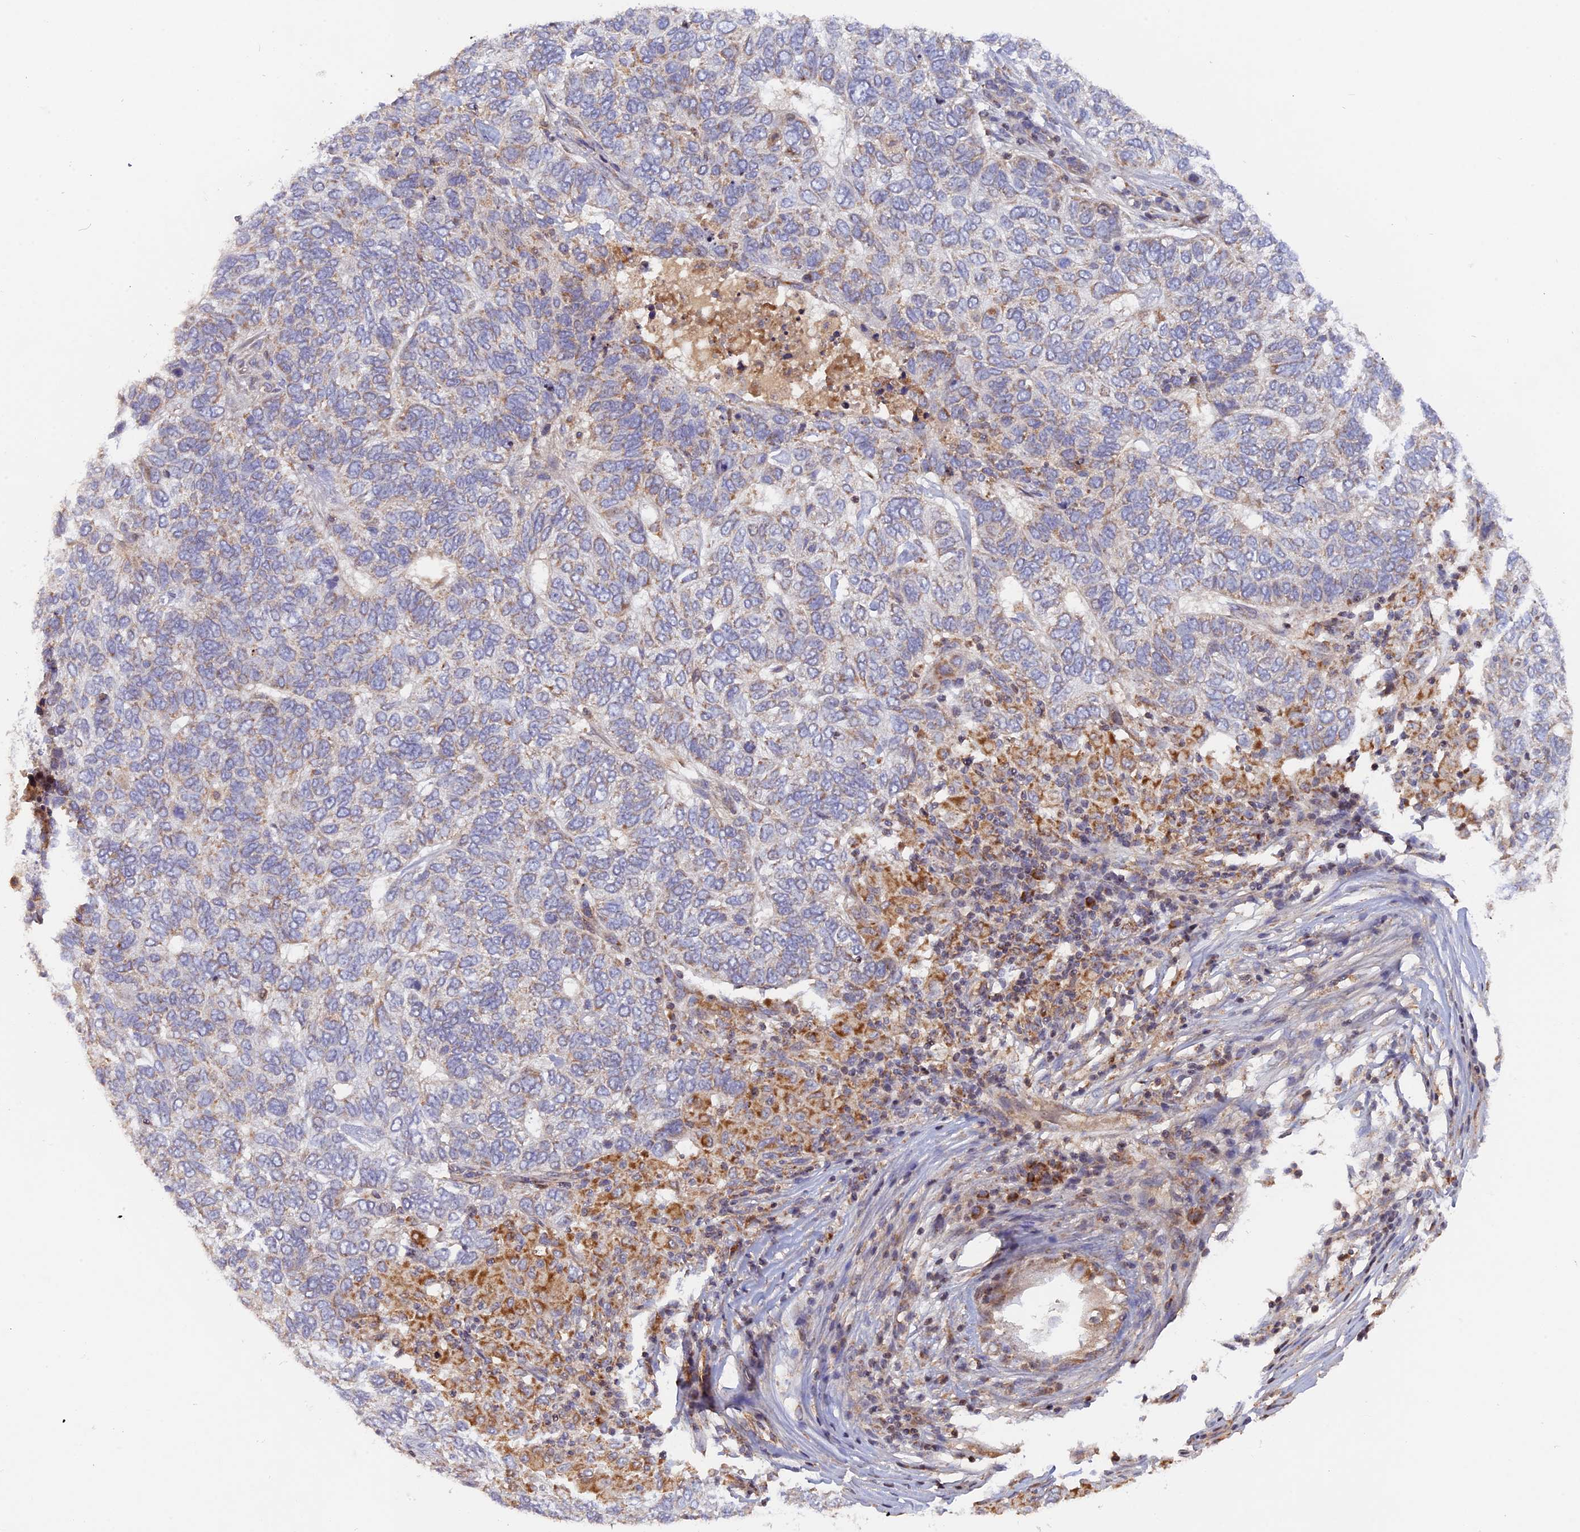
{"staining": {"intensity": "weak", "quantity": "<25%", "location": "cytoplasmic/membranous"}, "tissue": "skin cancer", "cell_type": "Tumor cells", "image_type": "cancer", "snomed": [{"axis": "morphology", "description": "Basal cell carcinoma"}, {"axis": "topography", "description": "Skin"}], "caption": "DAB (3,3'-diaminobenzidine) immunohistochemical staining of human basal cell carcinoma (skin) reveals no significant positivity in tumor cells. Brightfield microscopy of immunohistochemistry (IHC) stained with DAB (brown) and hematoxylin (blue), captured at high magnification.", "gene": "MPV17L", "patient": {"sex": "female", "age": 65}}